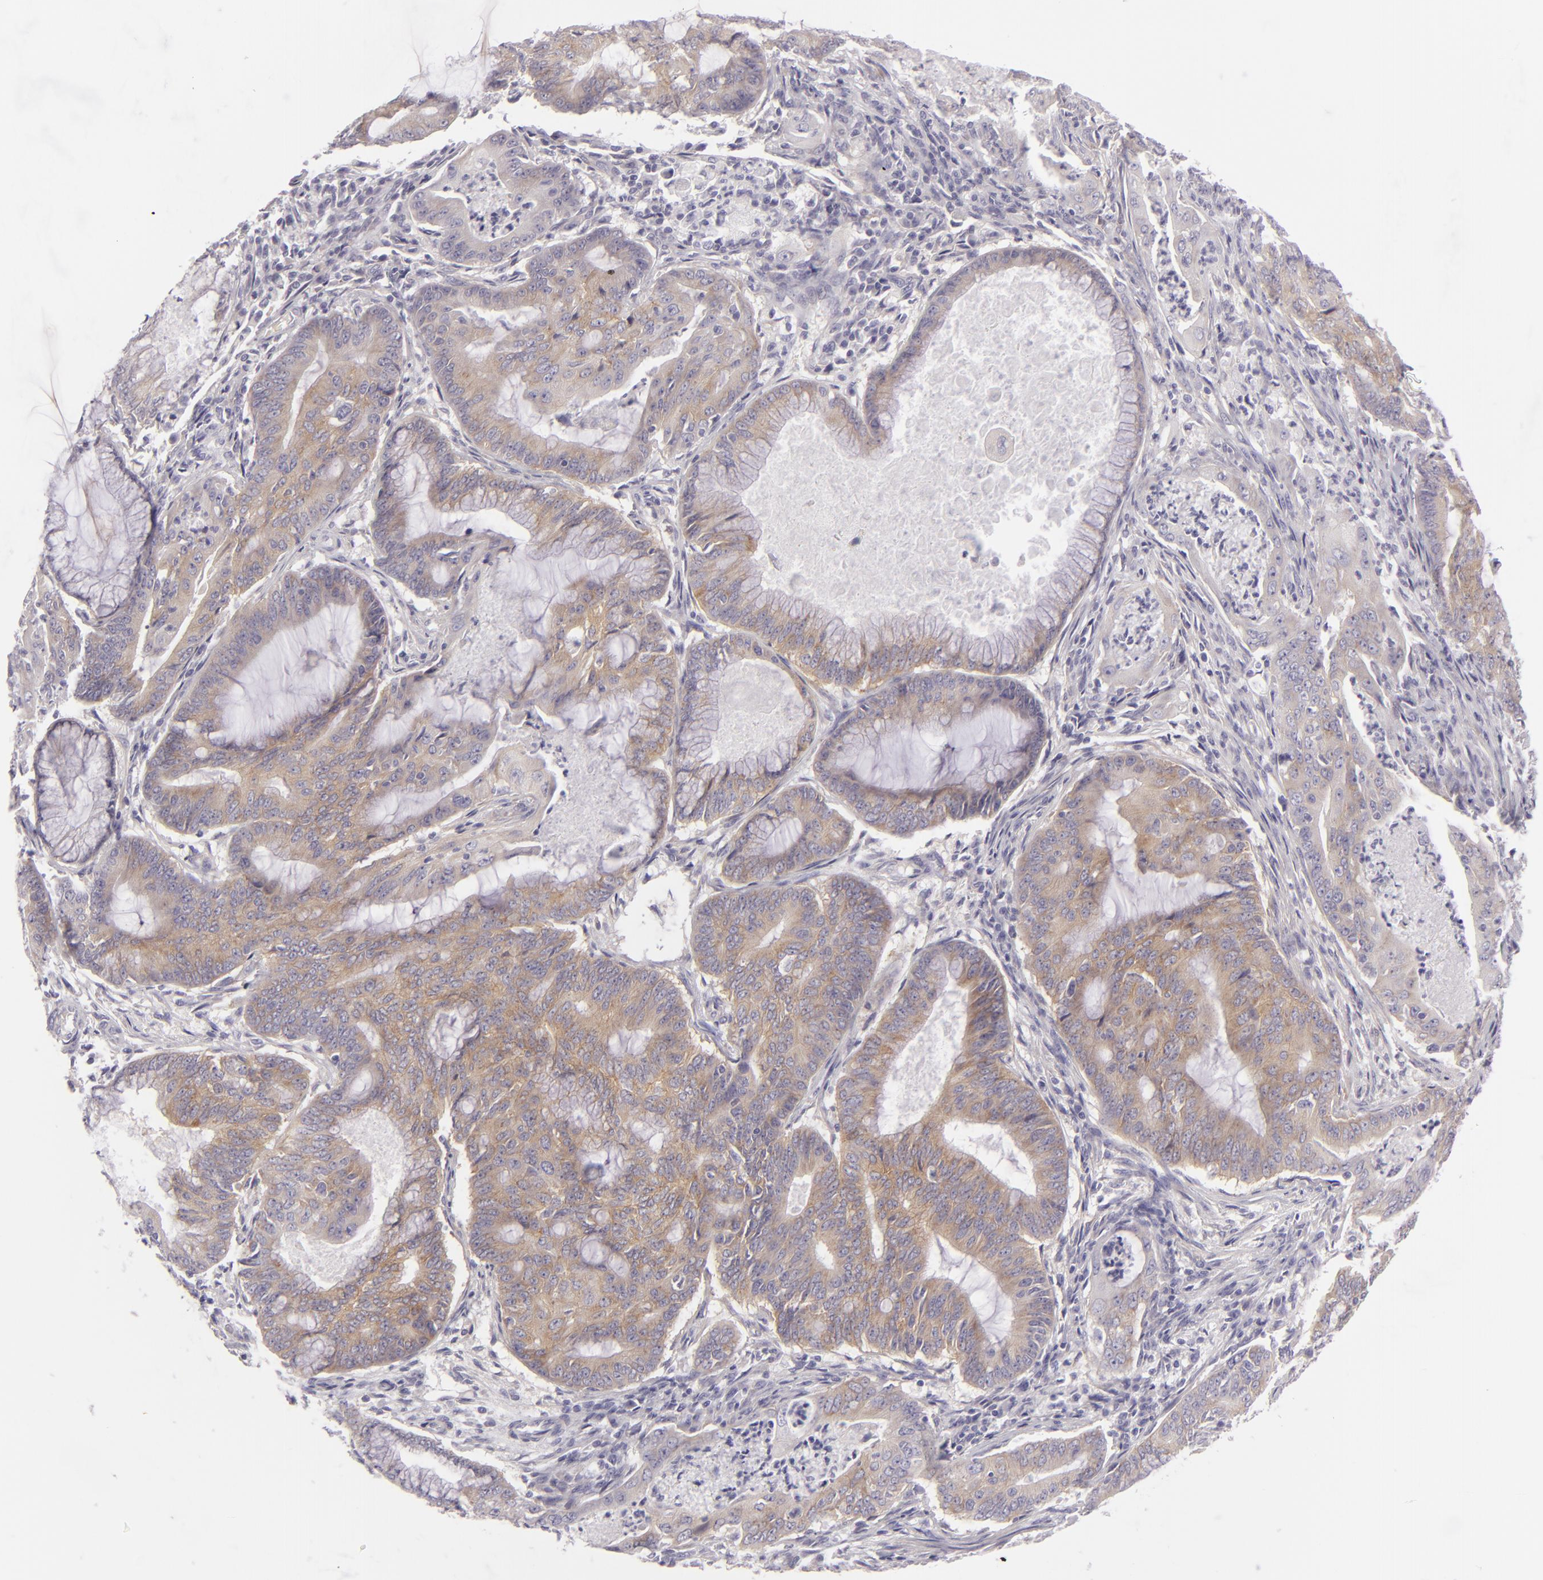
{"staining": {"intensity": "weak", "quantity": ">75%", "location": "cytoplasmic/membranous"}, "tissue": "endometrial cancer", "cell_type": "Tumor cells", "image_type": "cancer", "snomed": [{"axis": "morphology", "description": "Adenocarcinoma, NOS"}, {"axis": "topography", "description": "Endometrium"}], "caption": "A high-resolution photomicrograph shows IHC staining of endometrial cancer (adenocarcinoma), which reveals weak cytoplasmic/membranous expression in approximately >75% of tumor cells.", "gene": "DLG4", "patient": {"sex": "female", "age": 63}}